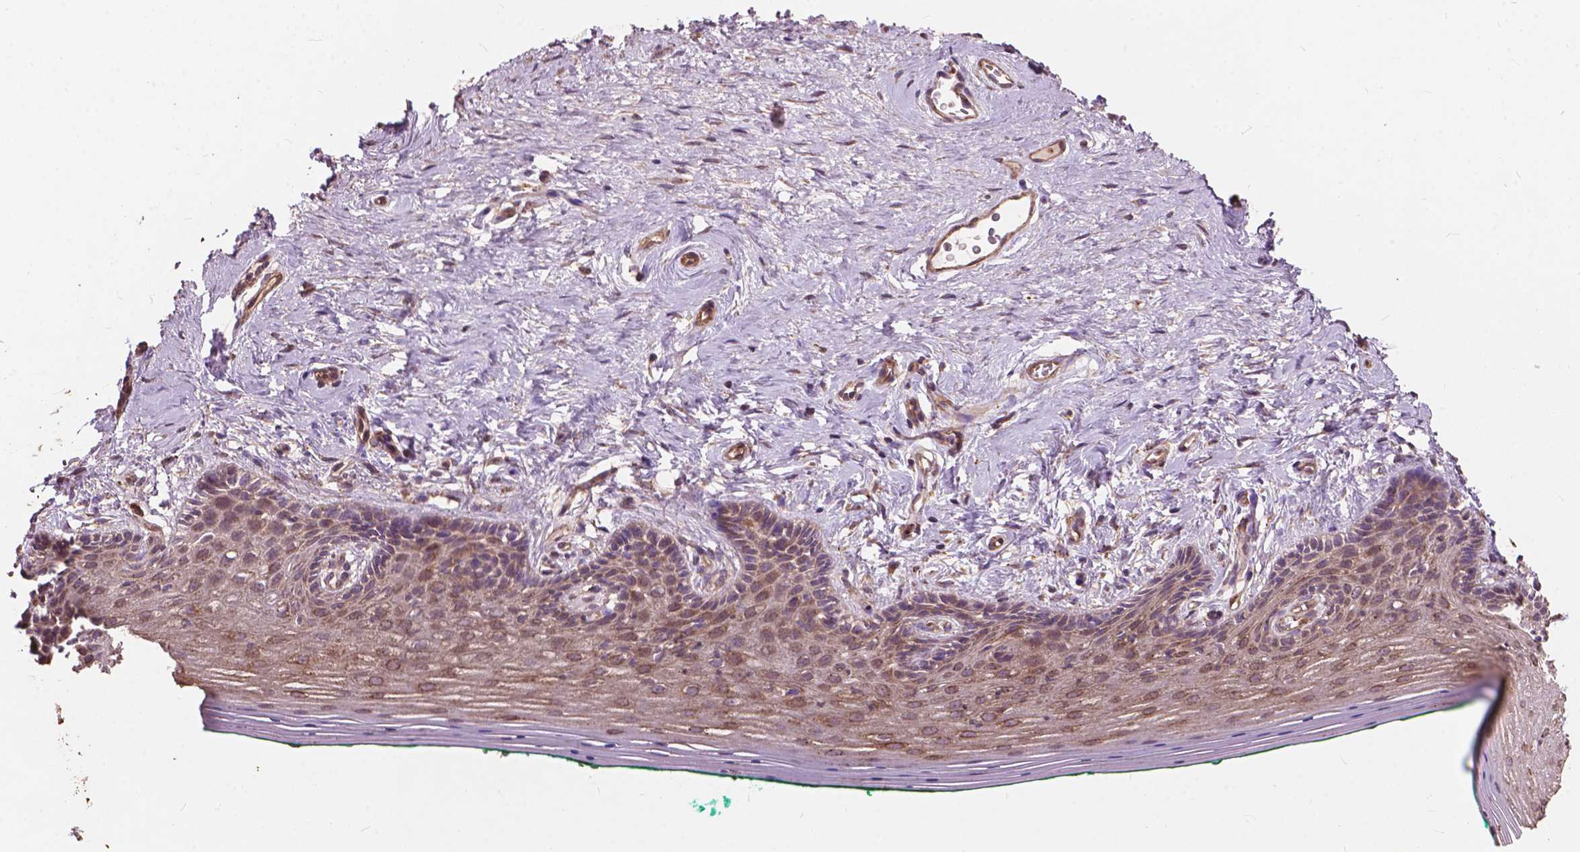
{"staining": {"intensity": "moderate", "quantity": "25%-75%", "location": "cytoplasmic/membranous"}, "tissue": "vagina", "cell_type": "Squamous epithelial cells", "image_type": "normal", "snomed": [{"axis": "morphology", "description": "Normal tissue, NOS"}, {"axis": "topography", "description": "Vagina"}], "caption": "This image shows immunohistochemistry staining of normal human vagina, with medium moderate cytoplasmic/membranous staining in approximately 25%-75% of squamous epithelial cells.", "gene": "FNIP1", "patient": {"sex": "female", "age": 45}}